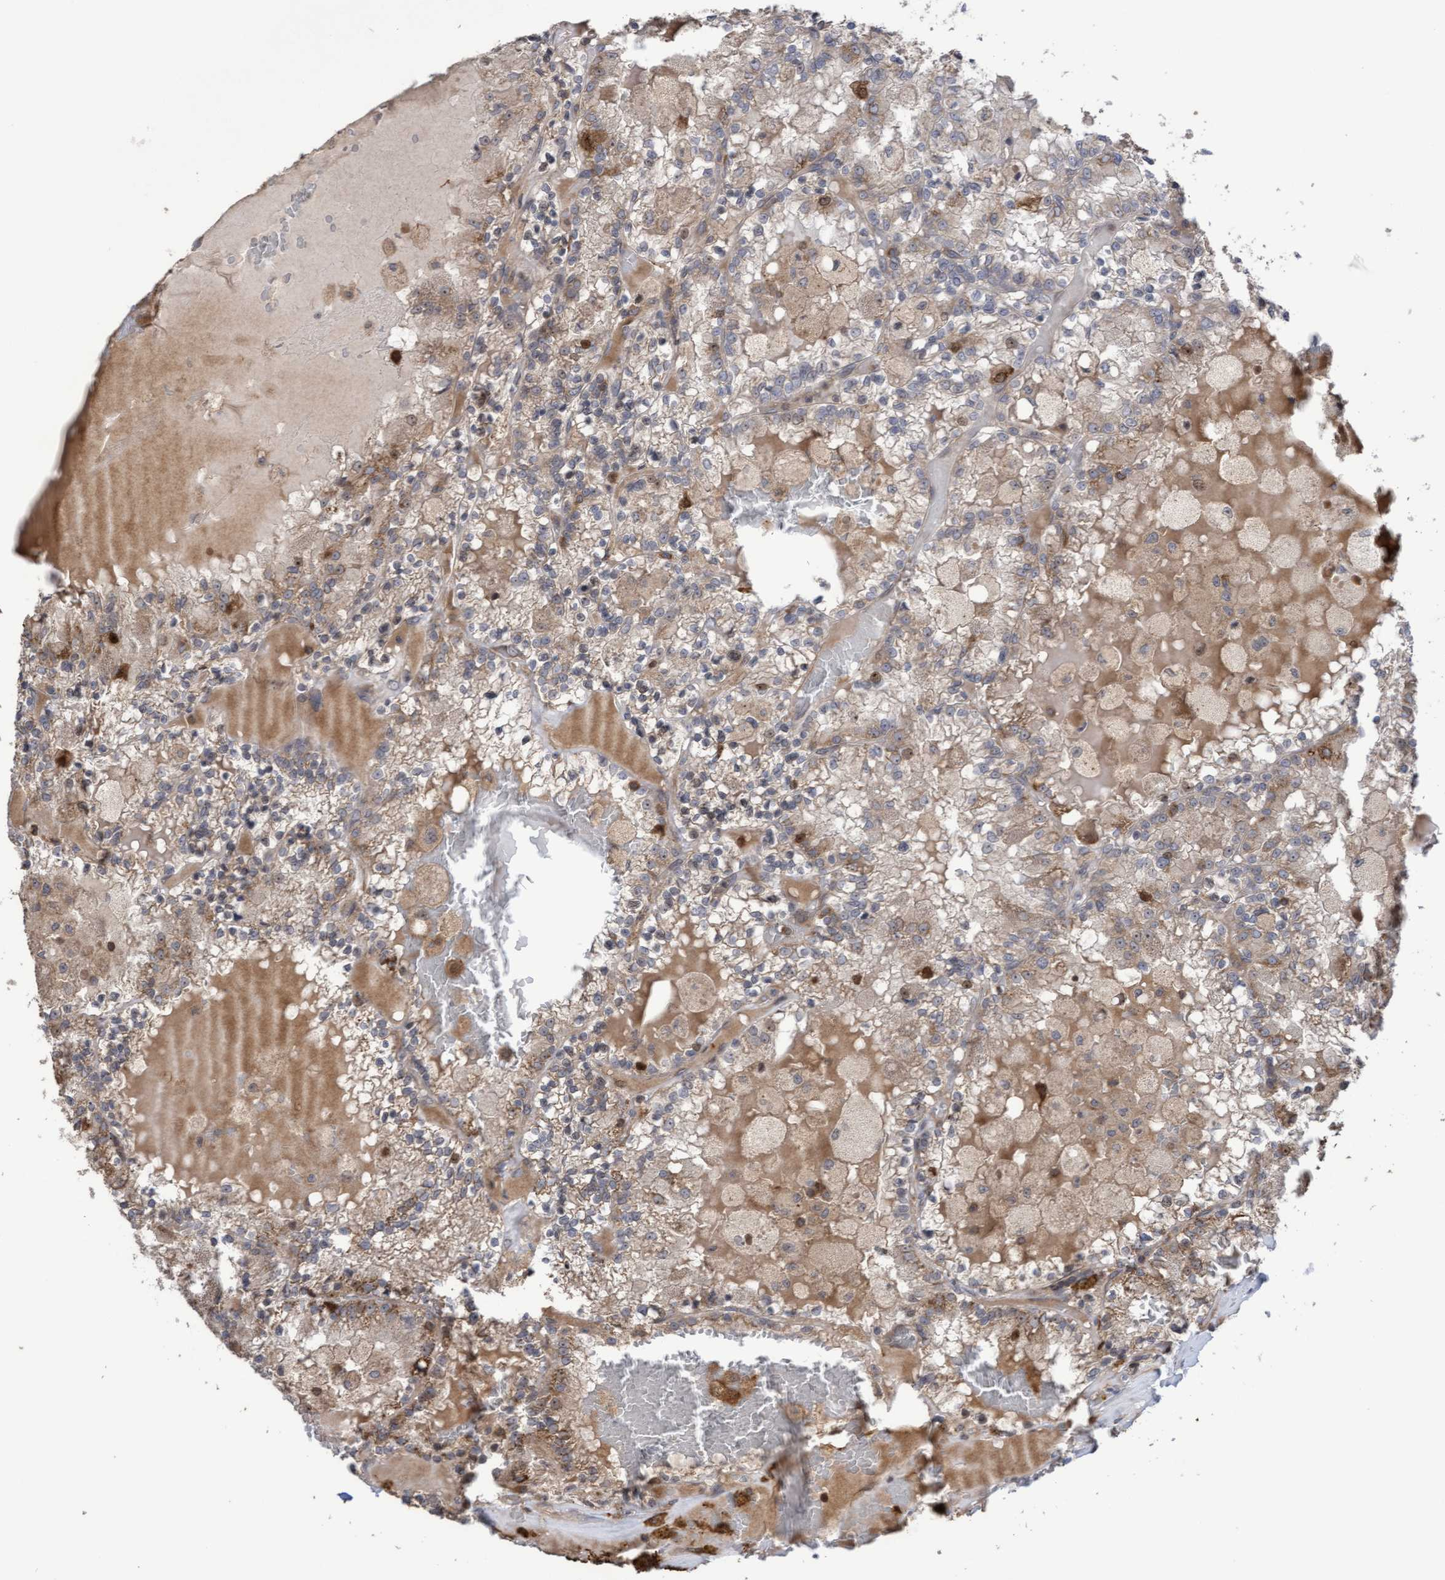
{"staining": {"intensity": "weak", "quantity": "25%-75%", "location": "cytoplasmic/membranous,nuclear"}, "tissue": "renal cancer", "cell_type": "Tumor cells", "image_type": "cancer", "snomed": [{"axis": "morphology", "description": "Adenocarcinoma, NOS"}, {"axis": "topography", "description": "Kidney"}], "caption": "The immunohistochemical stain shows weak cytoplasmic/membranous and nuclear expression in tumor cells of renal cancer tissue. Using DAB (3,3'-diaminobenzidine) (brown) and hematoxylin (blue) stains, captured at high magnification using brightfield microscopy.", "gene": "SLBP", "patient": {"sex": "female", "age": 56}}